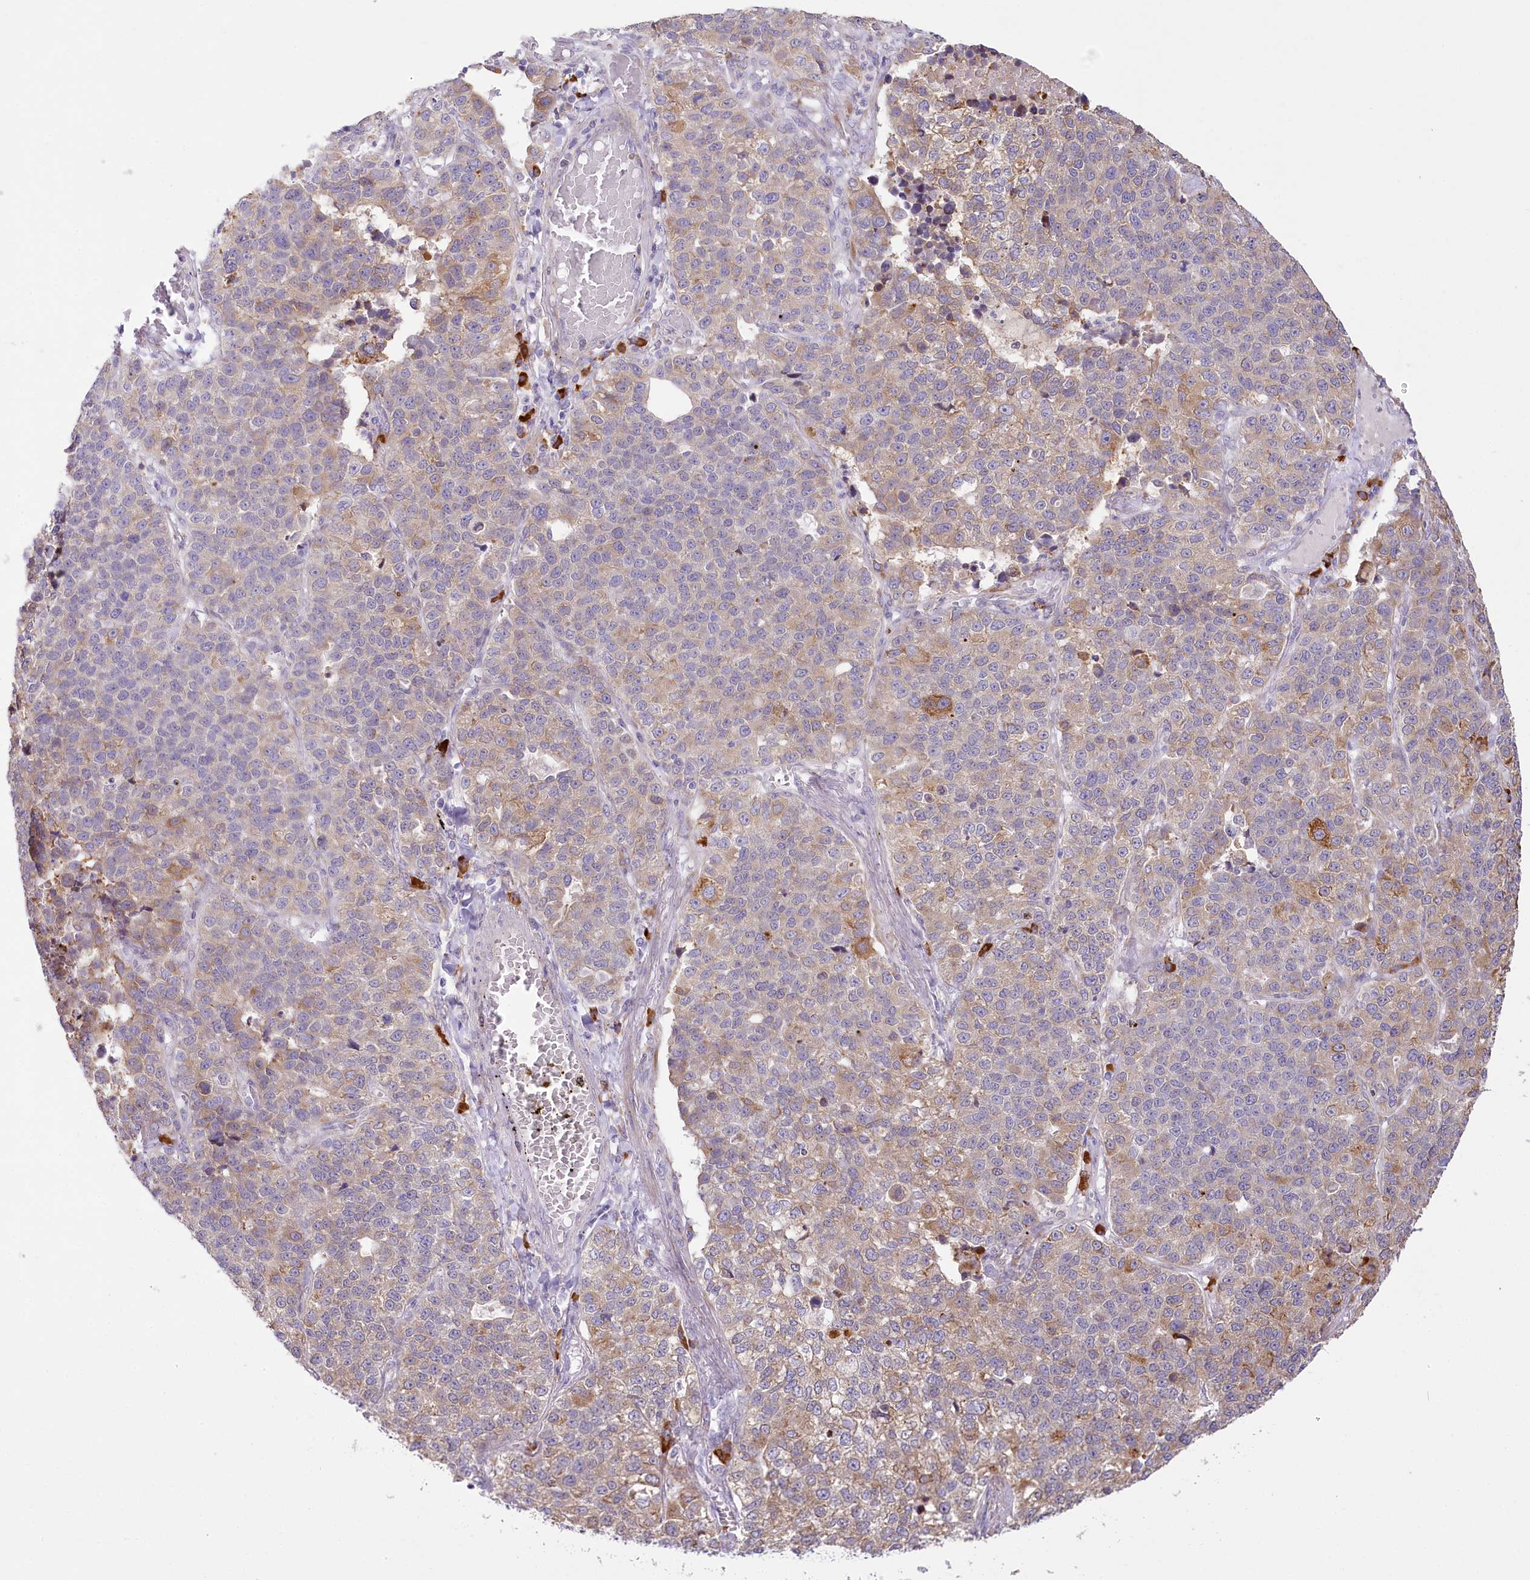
{"staining": {"intensity": "weak", "quantity": "25%-75%", "location": "cytoplasmic/membranous"}, "tissue": "lung cancer", "cell_type": "Tumor cells", "image_type": "cancer", "snomed": [{"axis": "morphology", "description": "Adenocarcinoma, NOS"}, {"axis": "topography", "description": "Lung"}], "caption": "Immunohistochemical staining of lung cancer demonstrates low levels of weak cytoplasmic/membranous positivity in about 25%-75% of tumor cells.", "gene": "NCKAP5", "patient": {"sex": "male", "age": 49}}